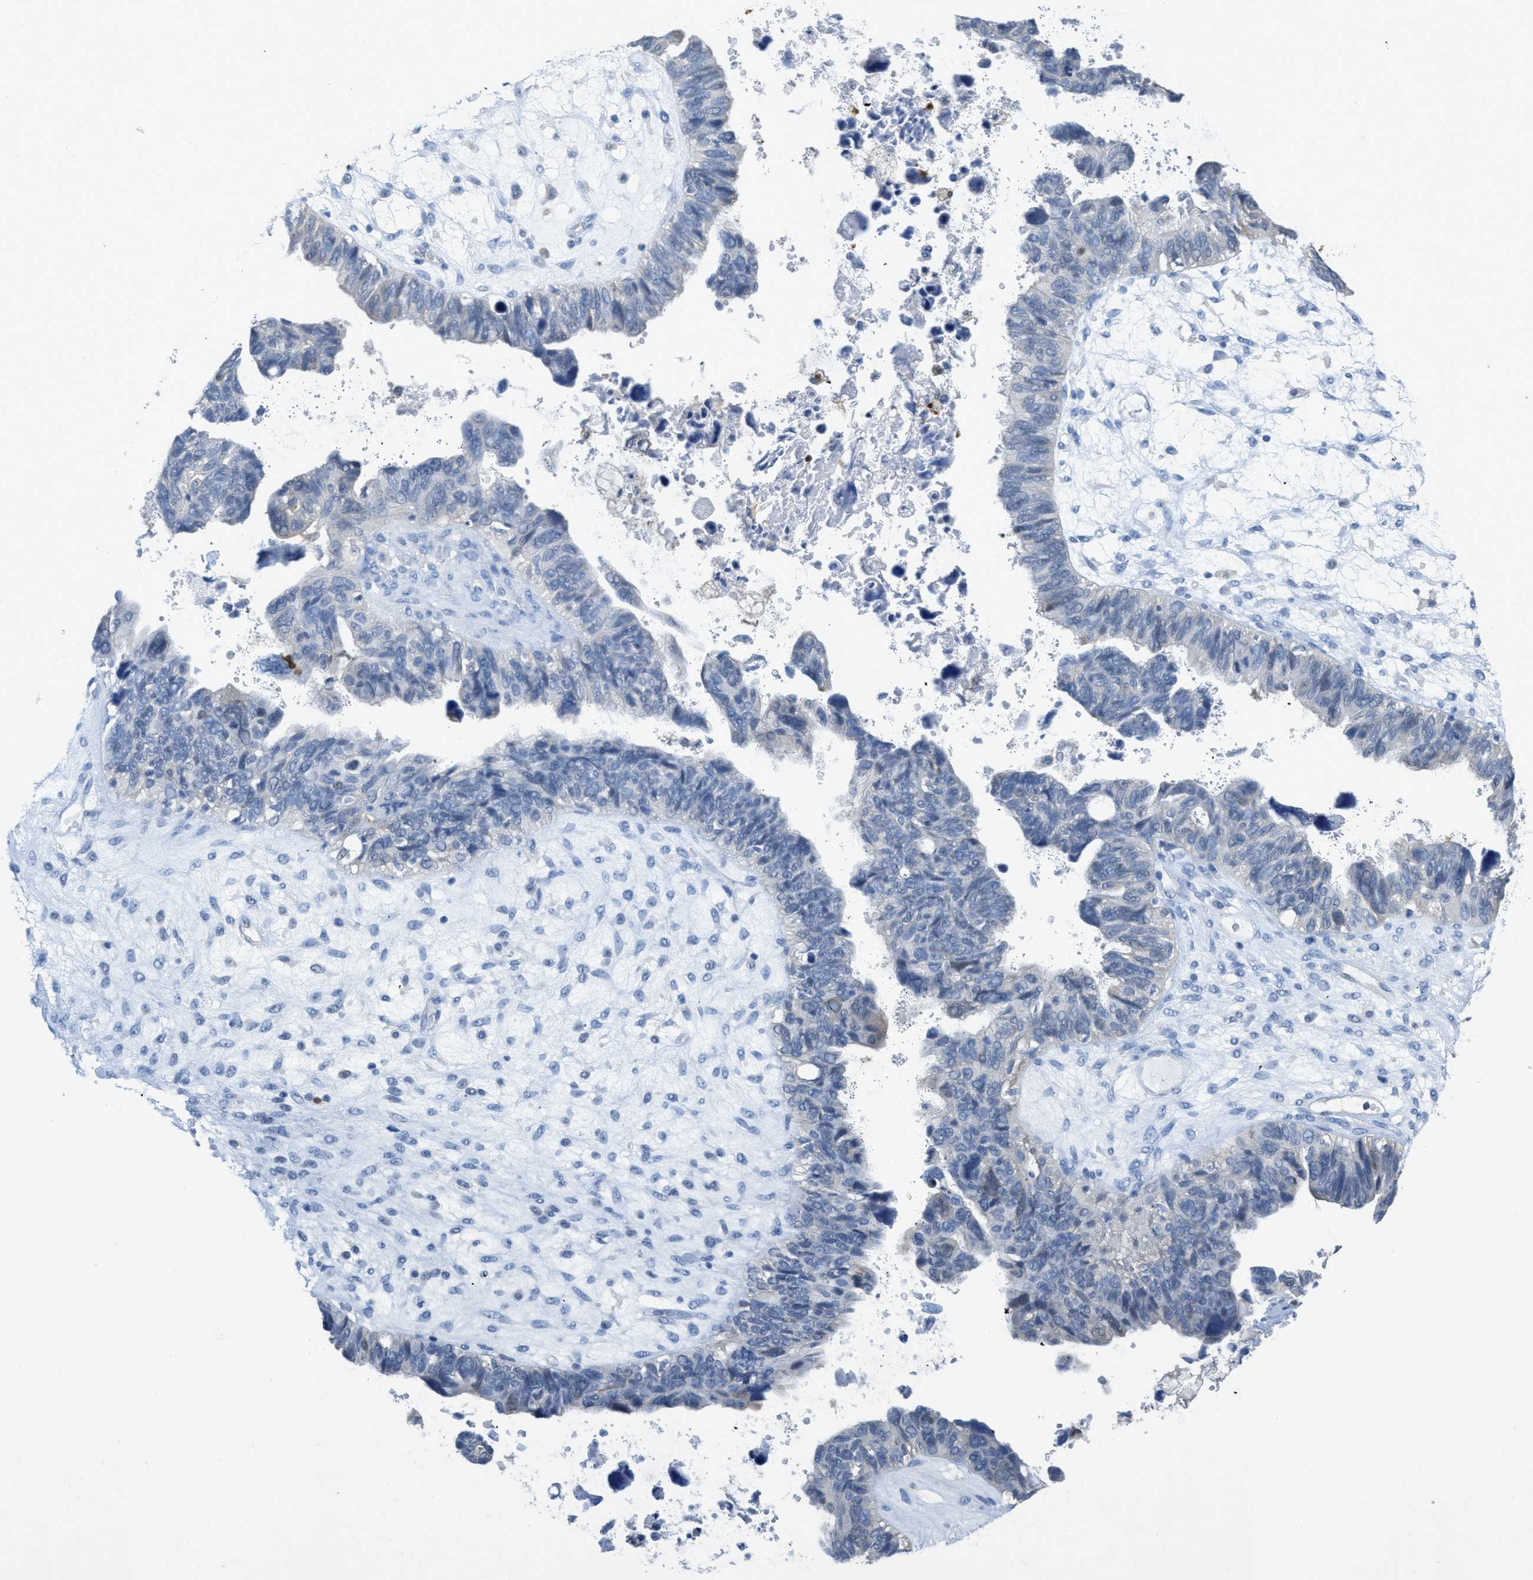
{"staining": {"intensity": "negative", "quantity": "none", "location": "none"}, "tissue": "ovarian cancer", "cell_type": "Tumor cells", "image_type": "cancer", "snomed": [{"axis": "morphology", "description": "Cystadenocarcinoma, serous, NOS"}, {"axis": "topography", "description": "Ovary"}], "caption": "The immunohistochemistry (IHC) histopathology image has no significant staining in tumor cells of ovarian cancer (serous cystadenocarcinoma) tissue.", "gene": "SERPINB1", "patient": {"sex": "female", "age": 79}}